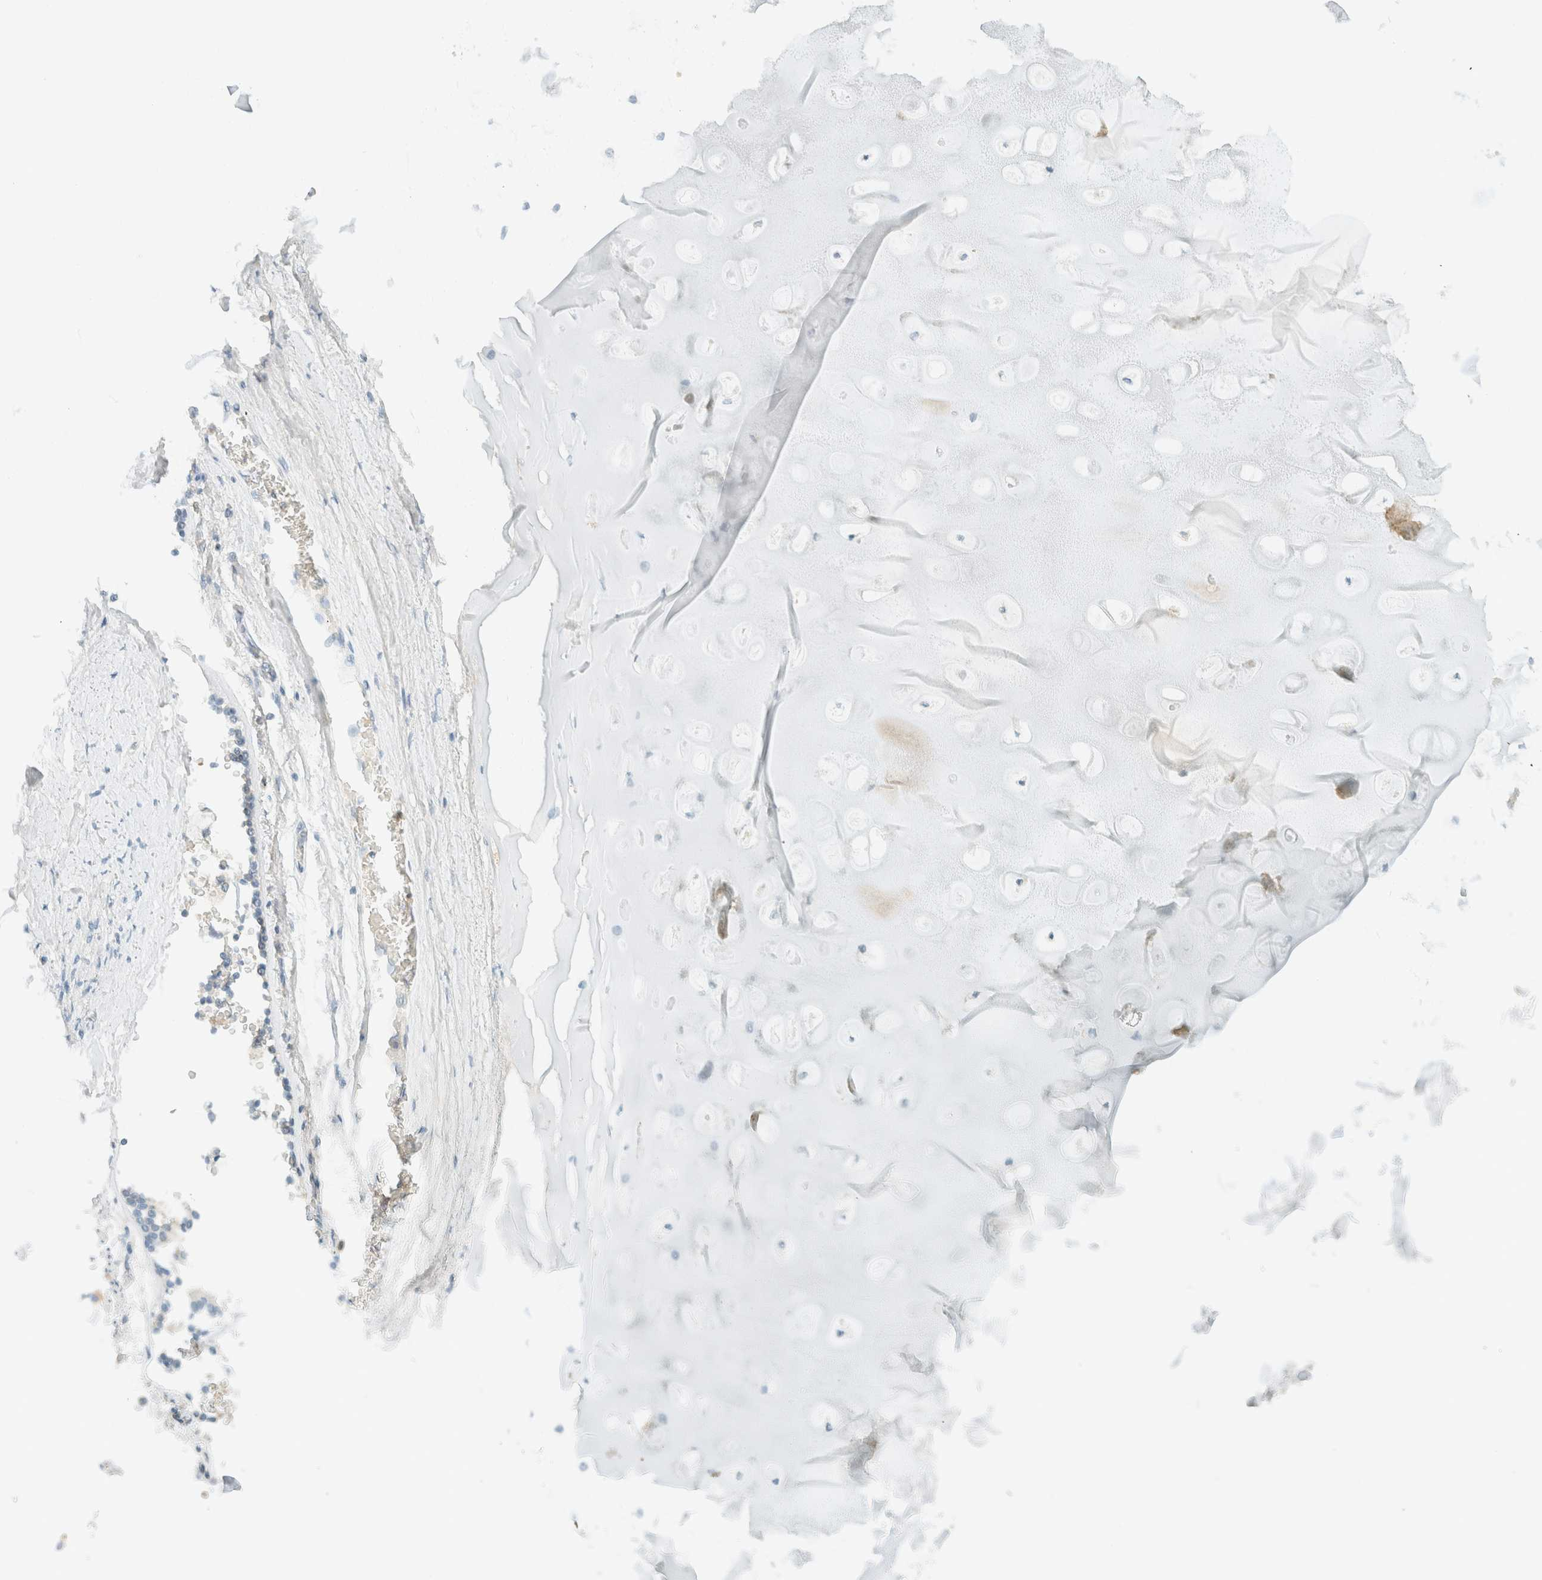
{"staining": {"intensity": "negative", "quantity": "none", "location": "none"}, "tissue": "adipose tissue", "cell_type": "Adipocytes", "image_type": "normal", "snomed": [{"axis": "morphology", "description": "Normal tissue, NOS"}, {"axis": "topography", "description": "Cartilage tissue"}, {"axis": "topography", "description": "Lung"}], "caption": "DAB immunohistochemical staining of unremarkable adipose tissue demonstrates no significant expression in adipocytes. (Brightfield microscopy of DAB (3,3'-diaminobenzidine) immunohistochemistry at high magnification).", "gene": "GPA33", "patient": {"sex": "female", "age": 77}}